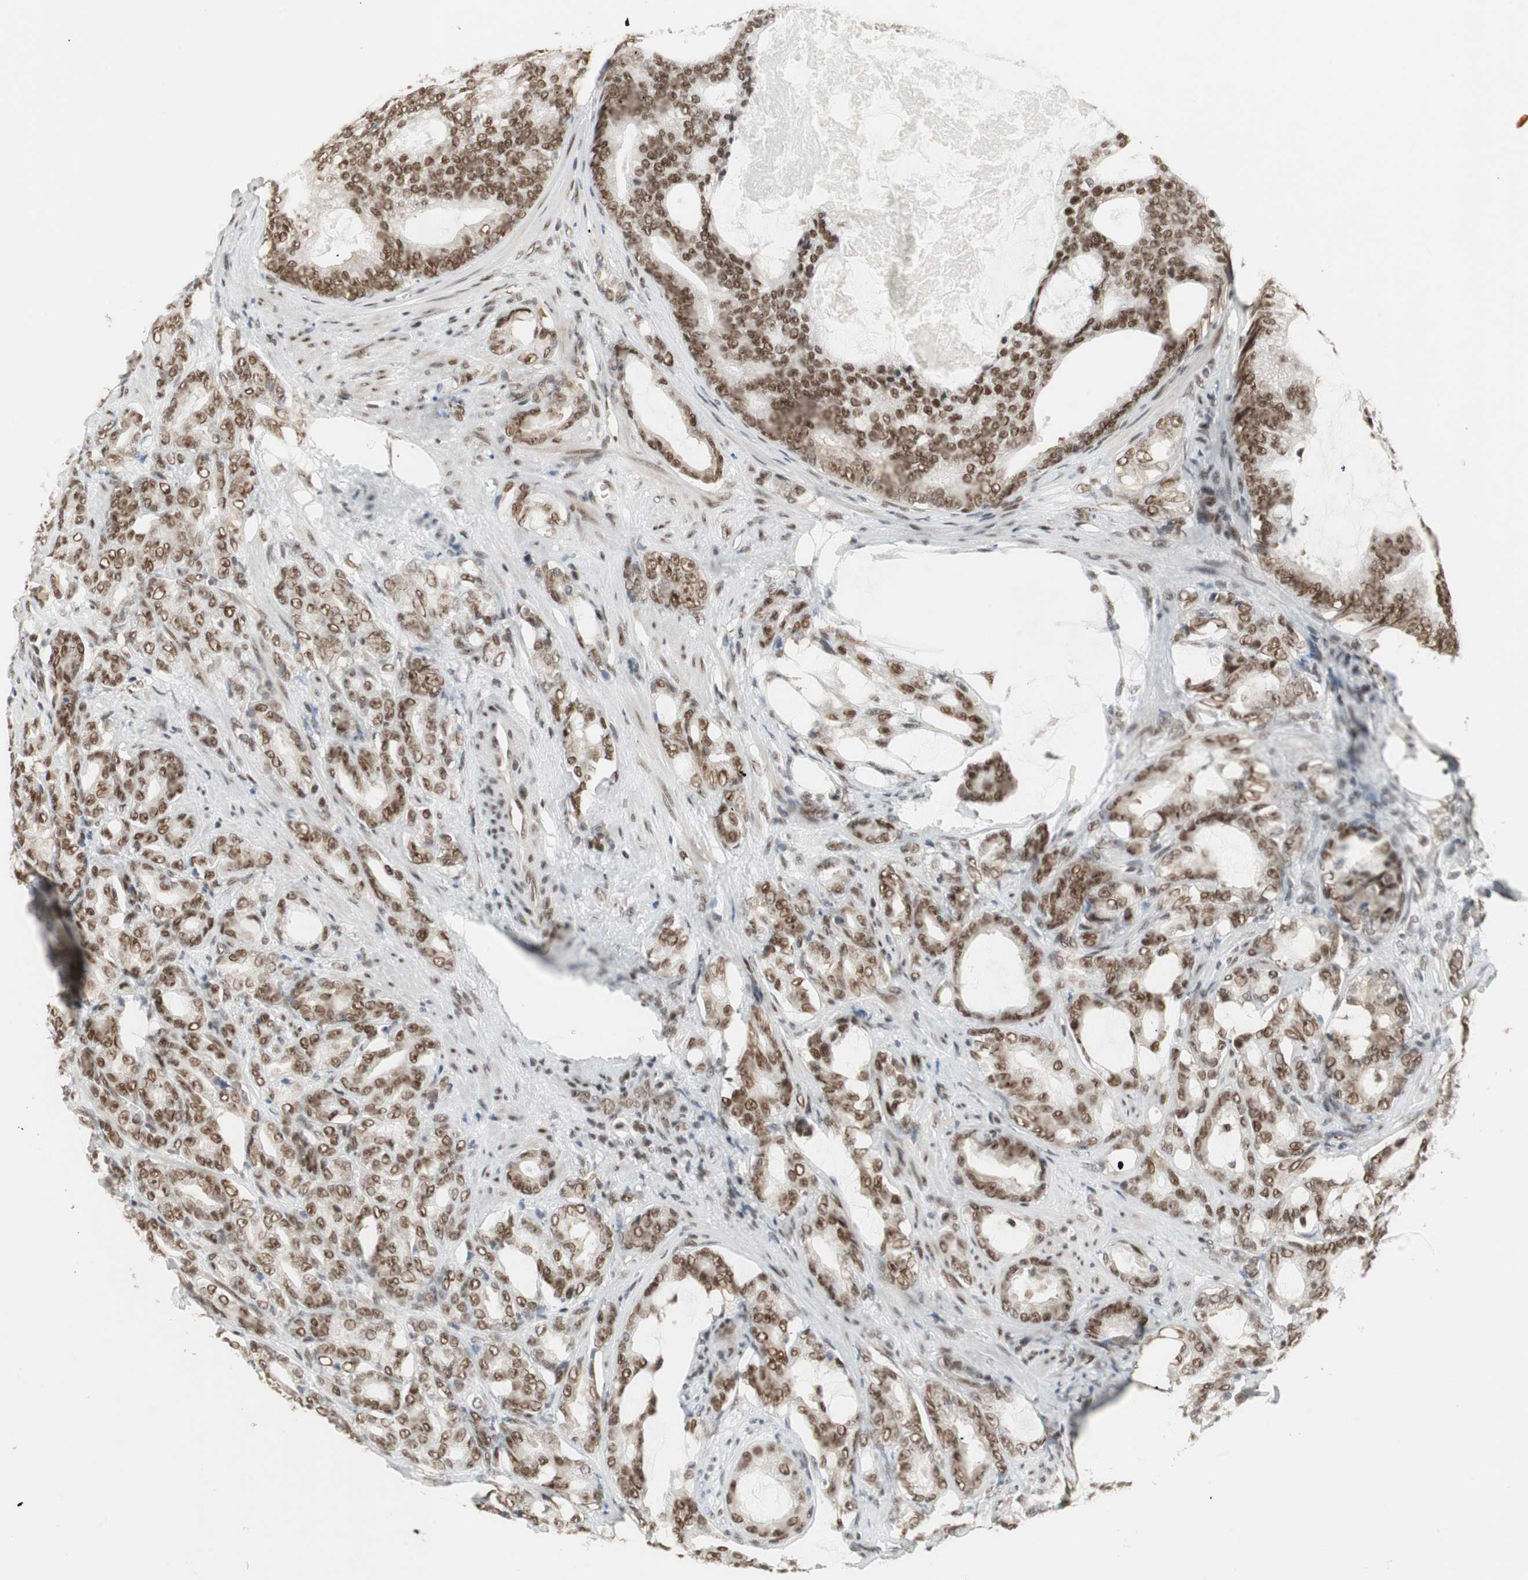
{"staining": {"intensity": "strong", "quantity": ">75%", "location": "nuclear"}, "tissue": "prostate cancer", "cell_type": "Tumor cells", "image_type": "cancer", "snomed": [{"axis": "morphology", "description": "Adenocarcinoma, Low grade"}, {"axis": "topography", "description": "Prostate"}], "caption": "Strong nuclear staining for a protein is identified in about >75% of tumor cells of prostate cancer (low-grade adenocarcinoma) using immunohistochemistry.", "gene": "RTF1", "patient": {"sex": "male", "age": 58}}